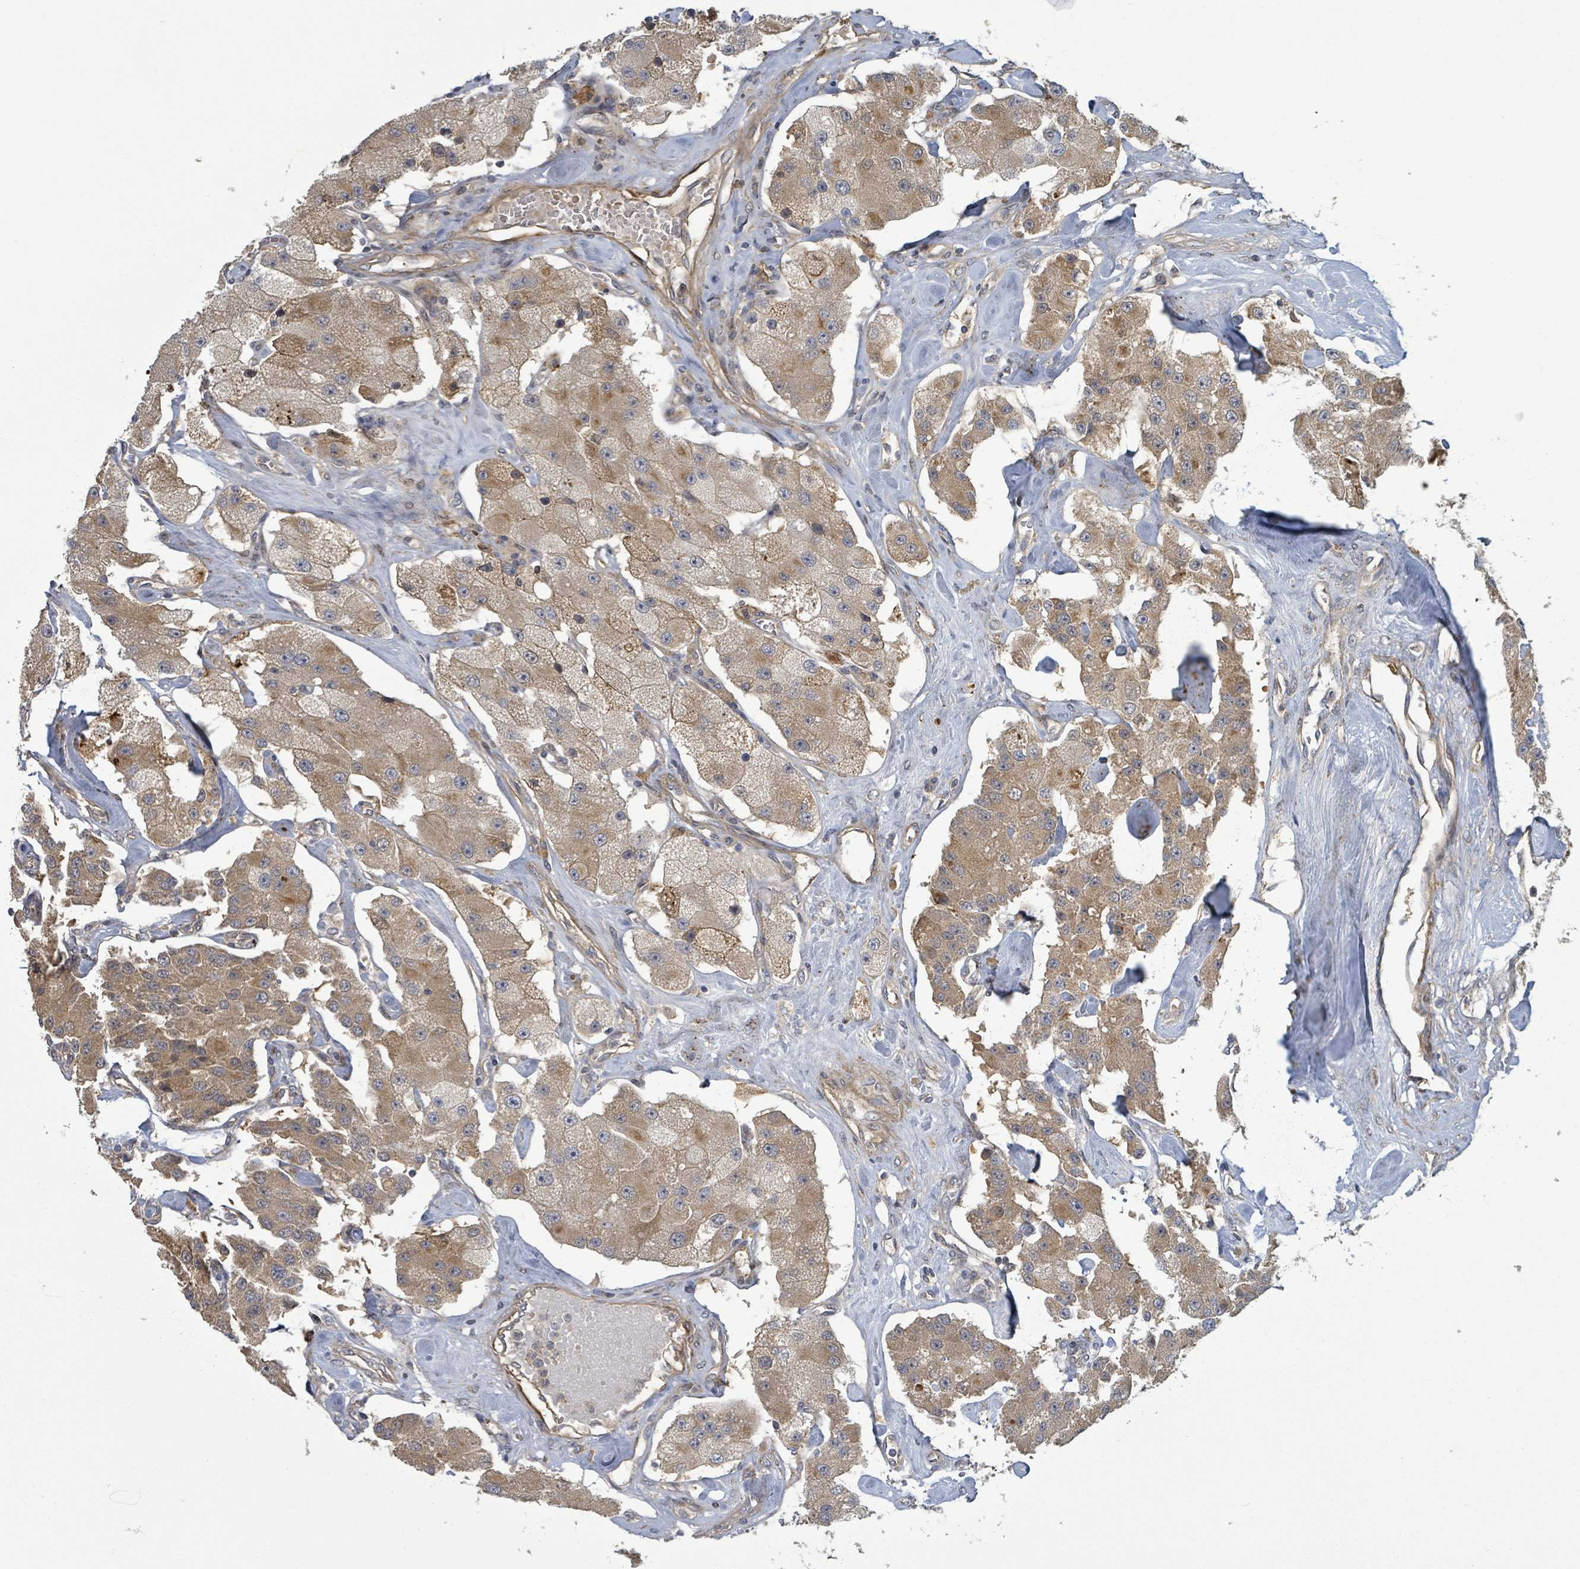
{"staining": {"intensity": "moderate", "quantity": ">75%", "location": "cytoplasmic/membranous"}, "tissue": "carcinoid", "cell_type": "Tumor cells", "image_type": "cancer", "snomed": [{"axis": "morphology", "description": "Carcinoid, malignant, NOS"}, {"axis": "topography", "description": "Pancreas"}], "caption": "Immunohistochemical staining of carcinoid reveals moderate cytoplasmic/membranous protein positivity in about >75% of tumor cells.", "gene": "STARD4", "patient": {"sex": "male", "age": 41}}